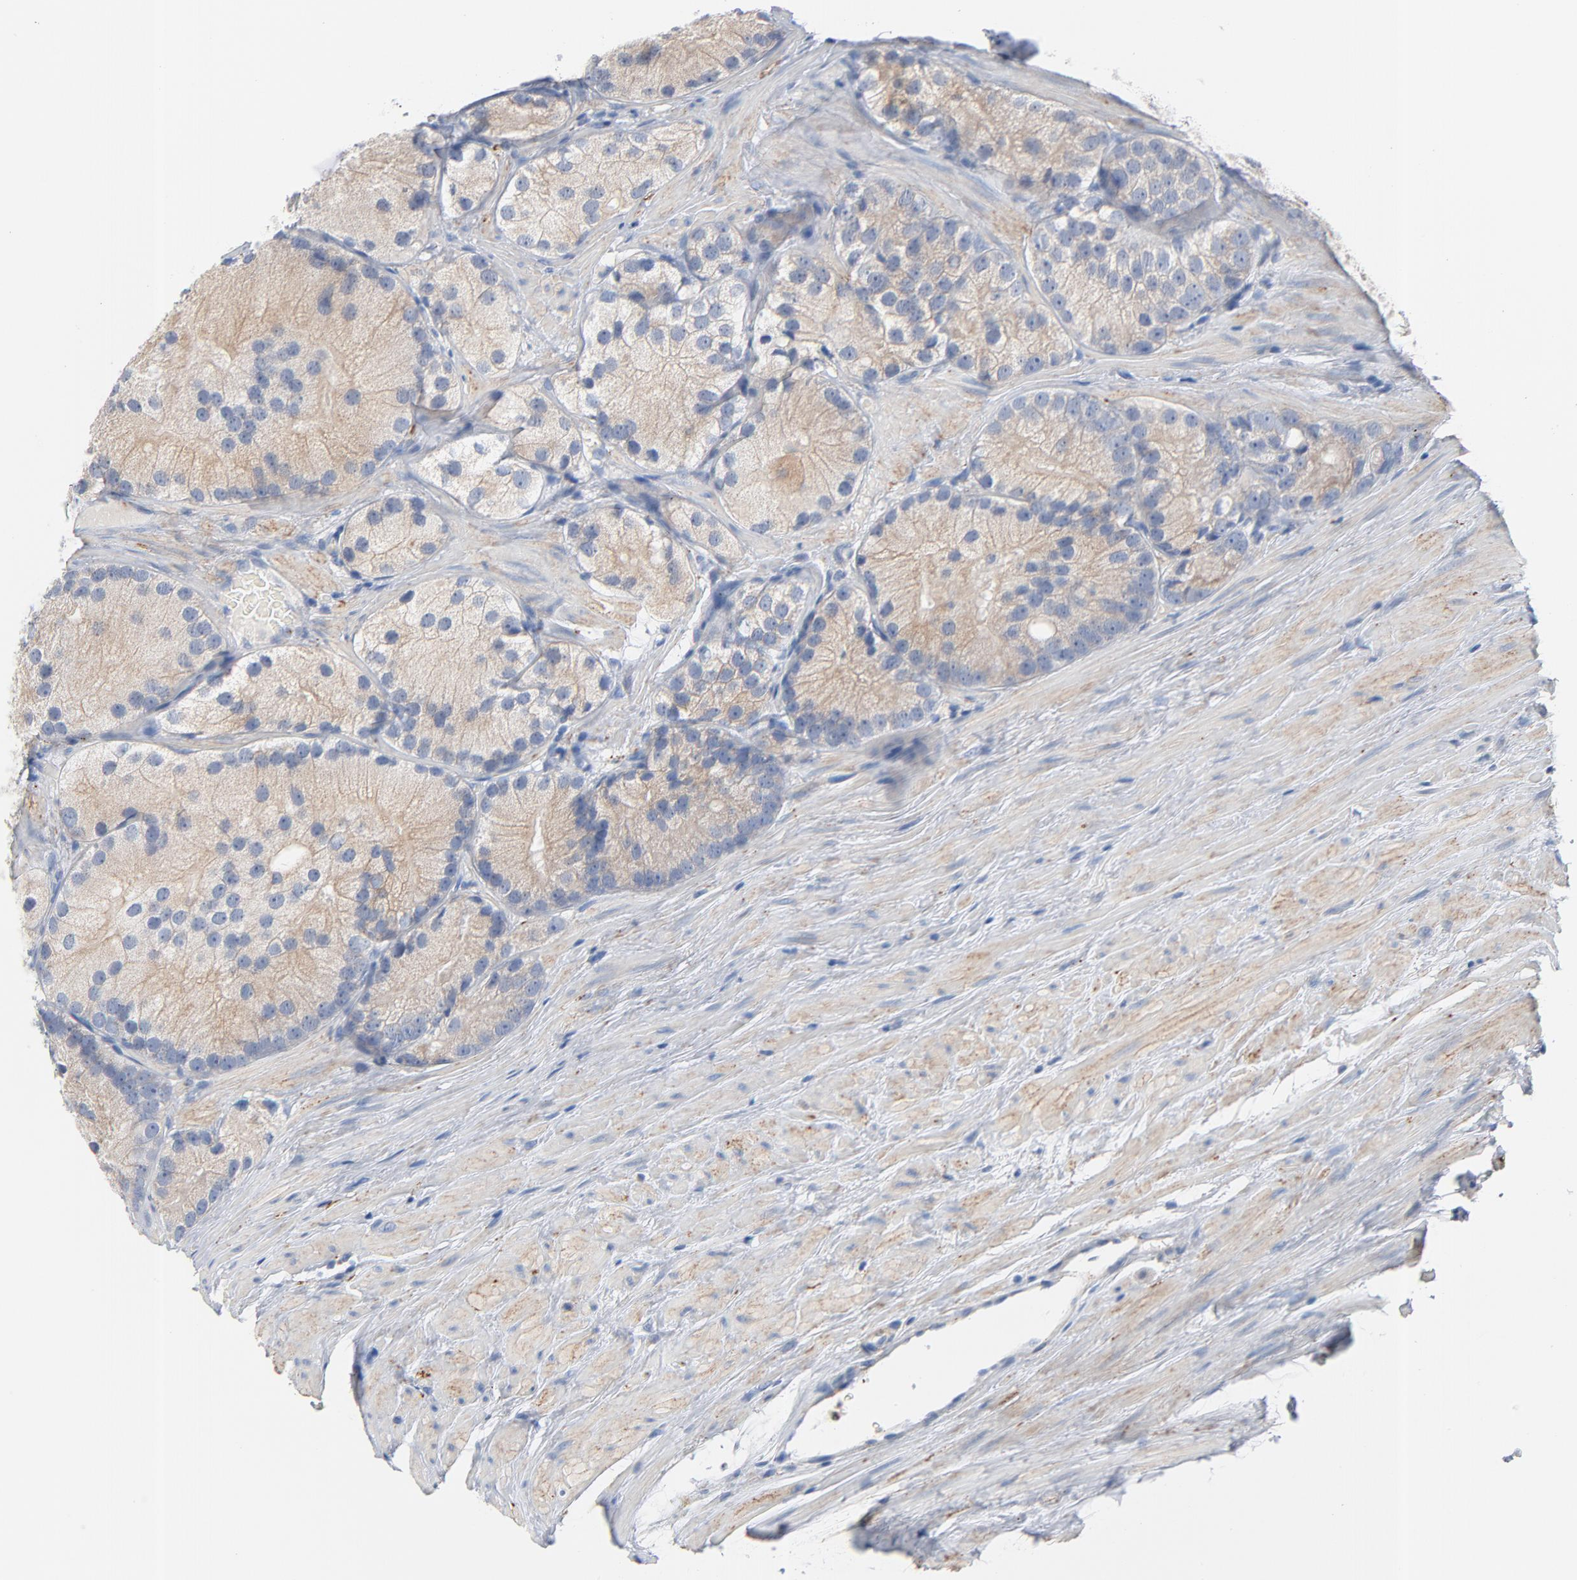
{"staining": {"intensity": "negative", "quantity": "none", "location": "none"}, "tissue": "prostate cancer", "cell_type": "Tumor cells", "image_type": "cancer", "snomed": [{"axis": "morphology", "description": "Adenocarcinoma, Low grade"}, {"axis": "topography", "description": "Prostate"}], "caption": "Immunohistochemistry histopathology image of neoplastic tissue: human prostate cancer stained with DAB reveals no significant protein positivity in tumor cells. The staining was performed using DAB to visualize the protein expression in brown, while the nuclei were stained in blue with hematoxylin (Magnification: 20x).", "gene": "IFT43", "patient": {"sex": "male", "age": 69}}